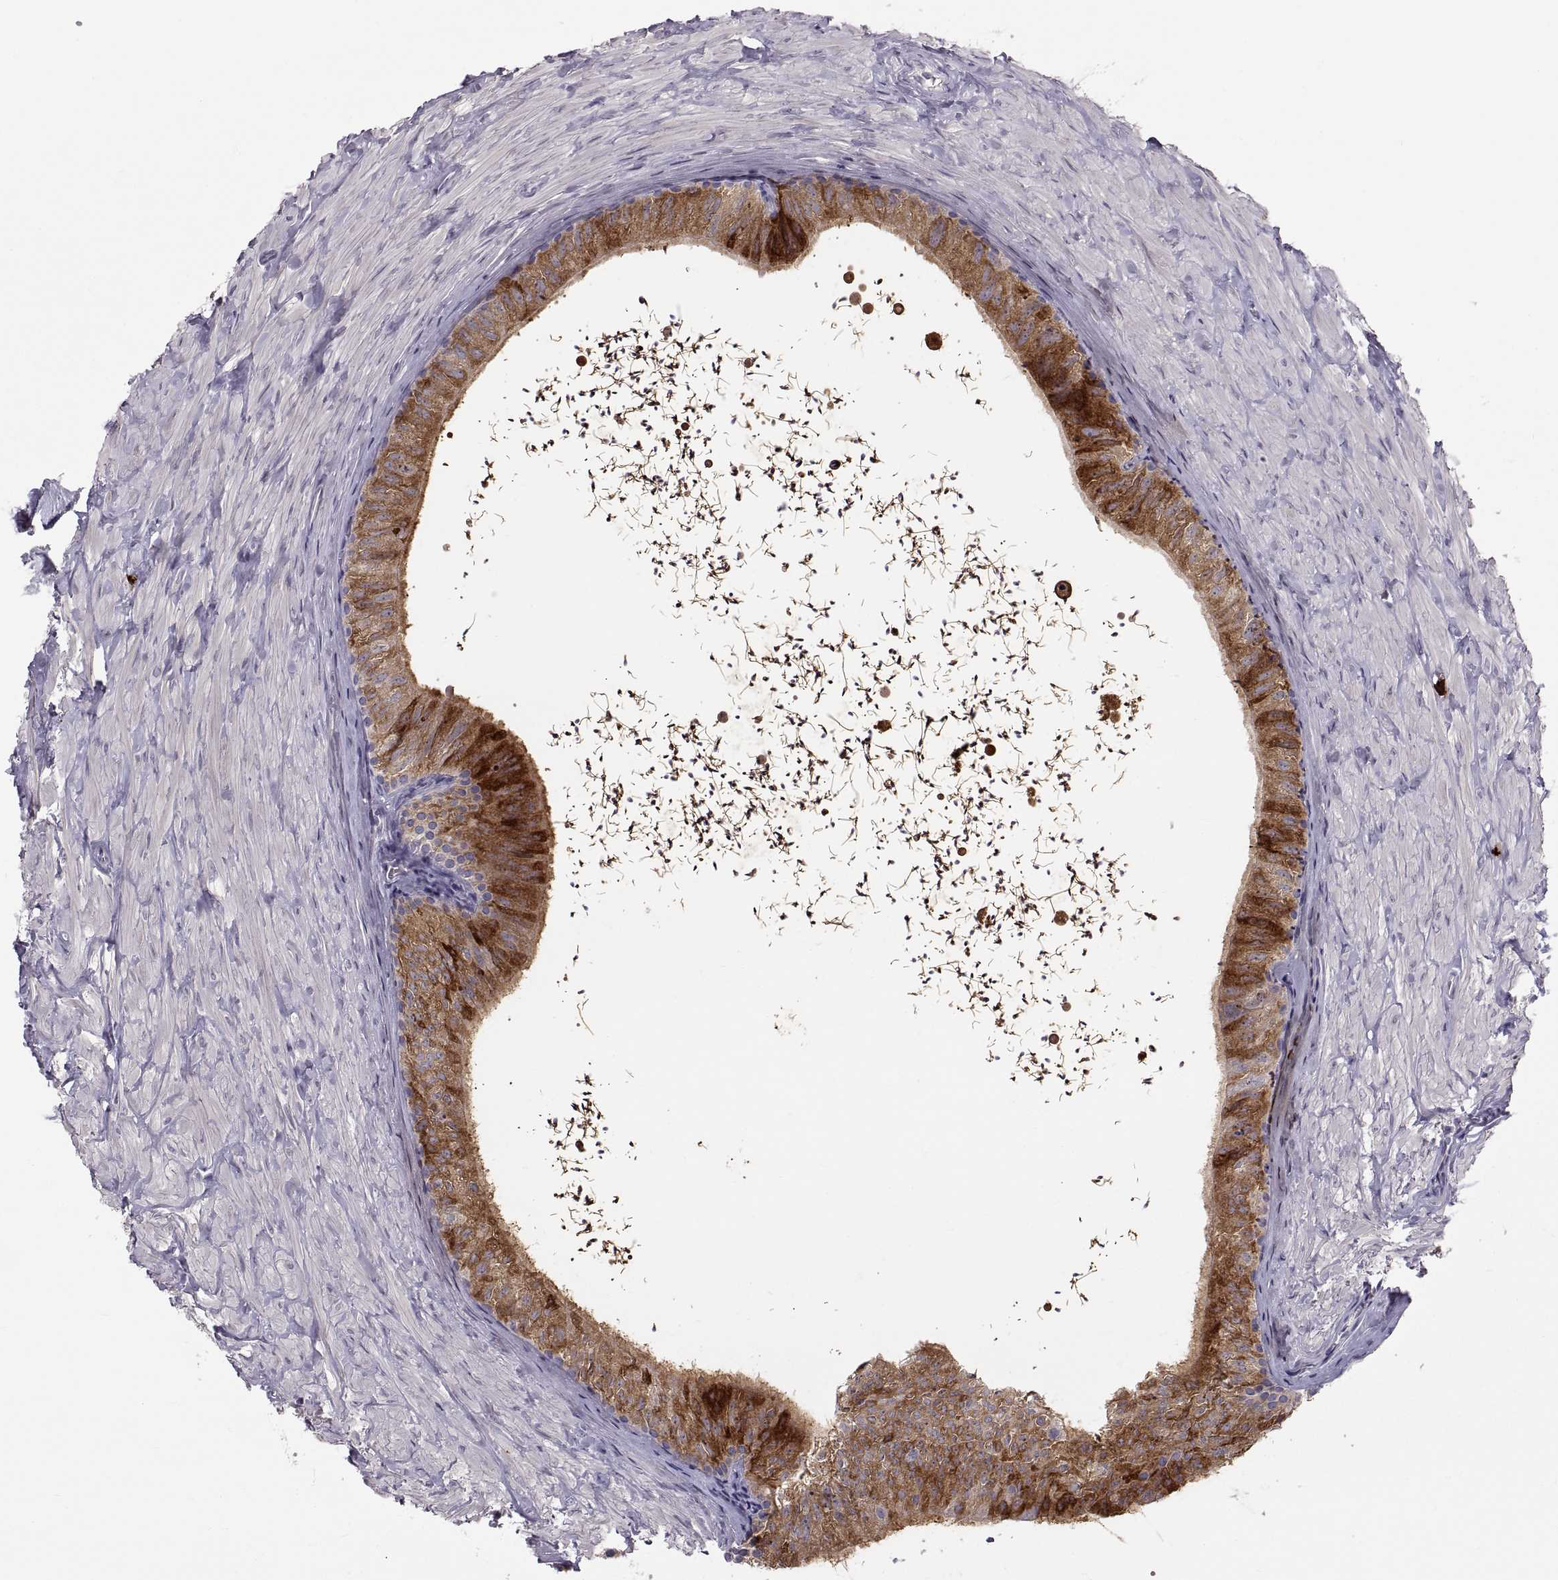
{"staining": {"intensity": "strong", "quantity": "25%-75%", "location": "cytoplasmic/membranous"}, "tissue": "epididymis", "cell_type": "Glandular cells", "image_type": "normal", "snomed": [{"axis": "morphology", "description": "Normal tissue, NOS"}, {"axis": "topography", "description": "Epididymis"}], "caption": "Epididymis was stained to show a protein in brown. There is high levels of strong cytoplasmic/membranous positivity in about 25%-75% of glandular cells. Nuclei are stained in blue.", "gene": "WFDC8", "patient": {"sex": "male", "age": 32}}